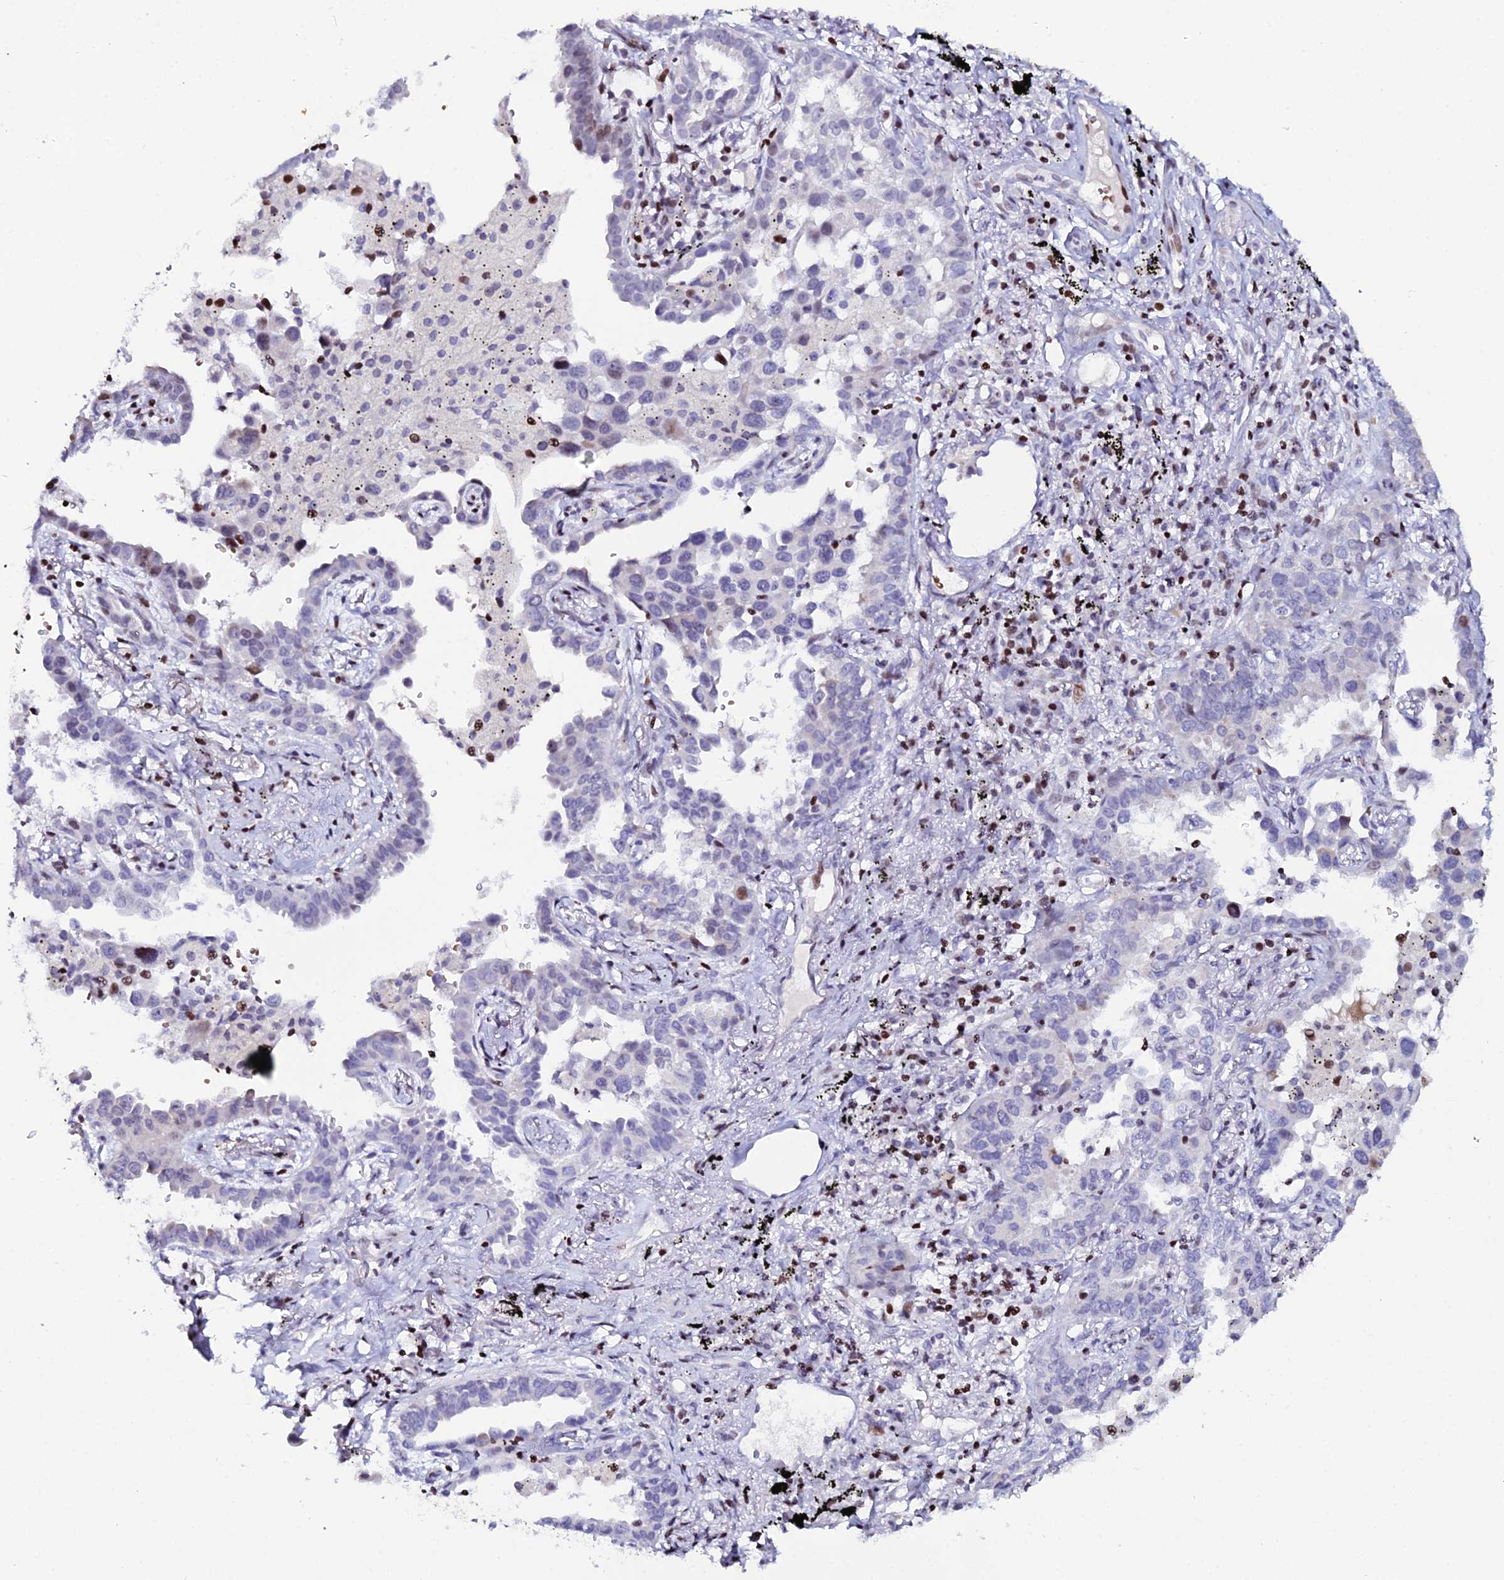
{"staining": {"intensity": "moderate", "quantity": "<25%", "location": "nuclear"}, "tissue": "lung cancer", "cell_type": "Tumor cells", "image_type": "cancer", "snomed": [{"axis": "morphology", "description": "Adenocarcinoma, NOS"}, {"axis": "topography", "description": "Lung"}], "caption": "IHC (DAB) staining of lung adenocarcinoma shows moderate nuclear protein expression in approximately <25% of tumor cells.", "gene": "MYNN", "patient": {"sex": "male", "age": 67}}